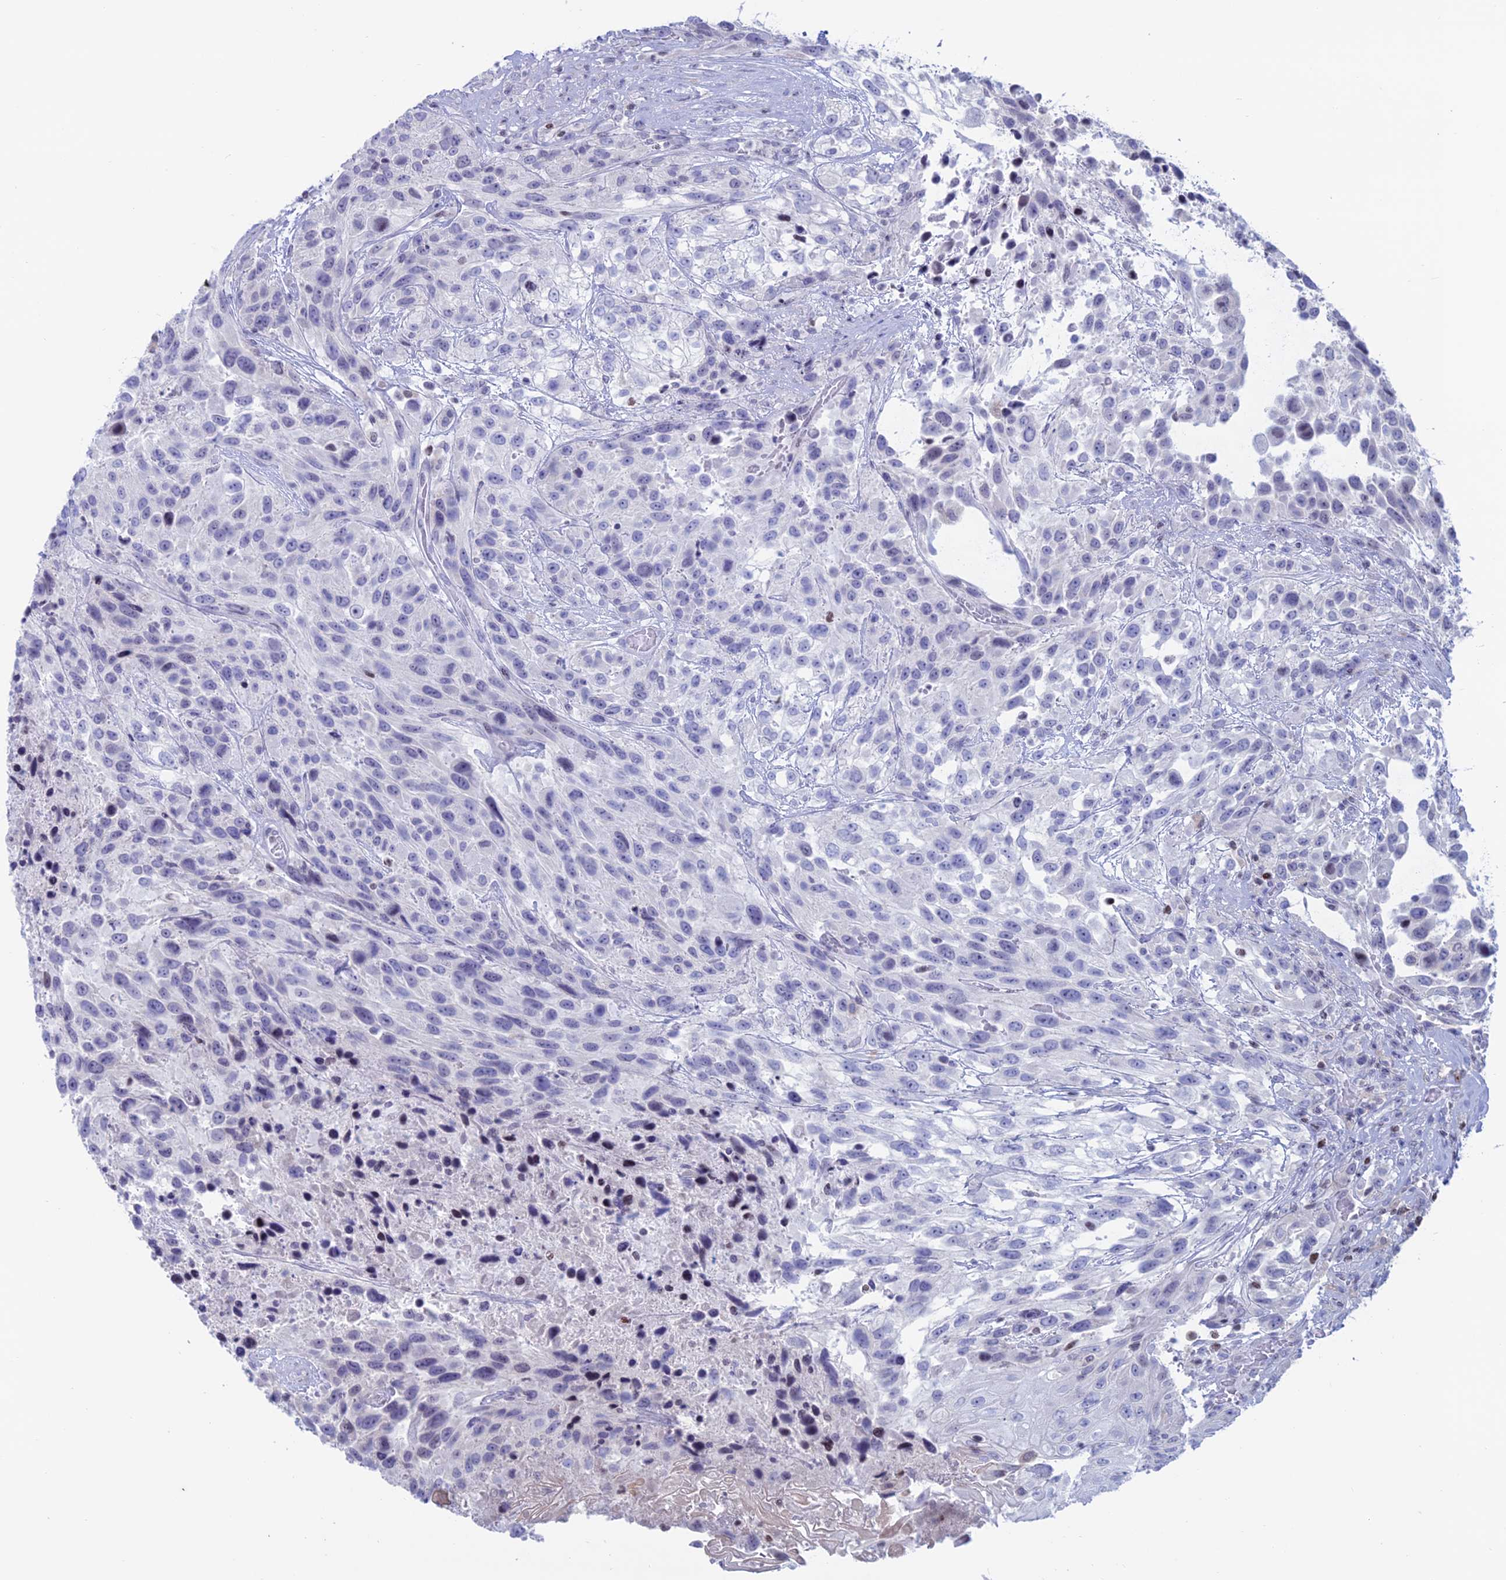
{"staining": {"intensity": "negative", "quantity": "none", "location": "none"}, "tissue": "urothelial cancer", "cell_type": "Tumor cells", "image_type": "cancer", "snomed": [{"axis": "morphology", "description": "Urothelial carcinoma, High grade"}, {"axis": "topography", "description": "Urinary bladder"}], "caption": "Micrograph shows no protein staining in tumor cells of urothelial cancer tissue.", "gene": "CERS6", "patient": {"sex": "female", "age": 70}}